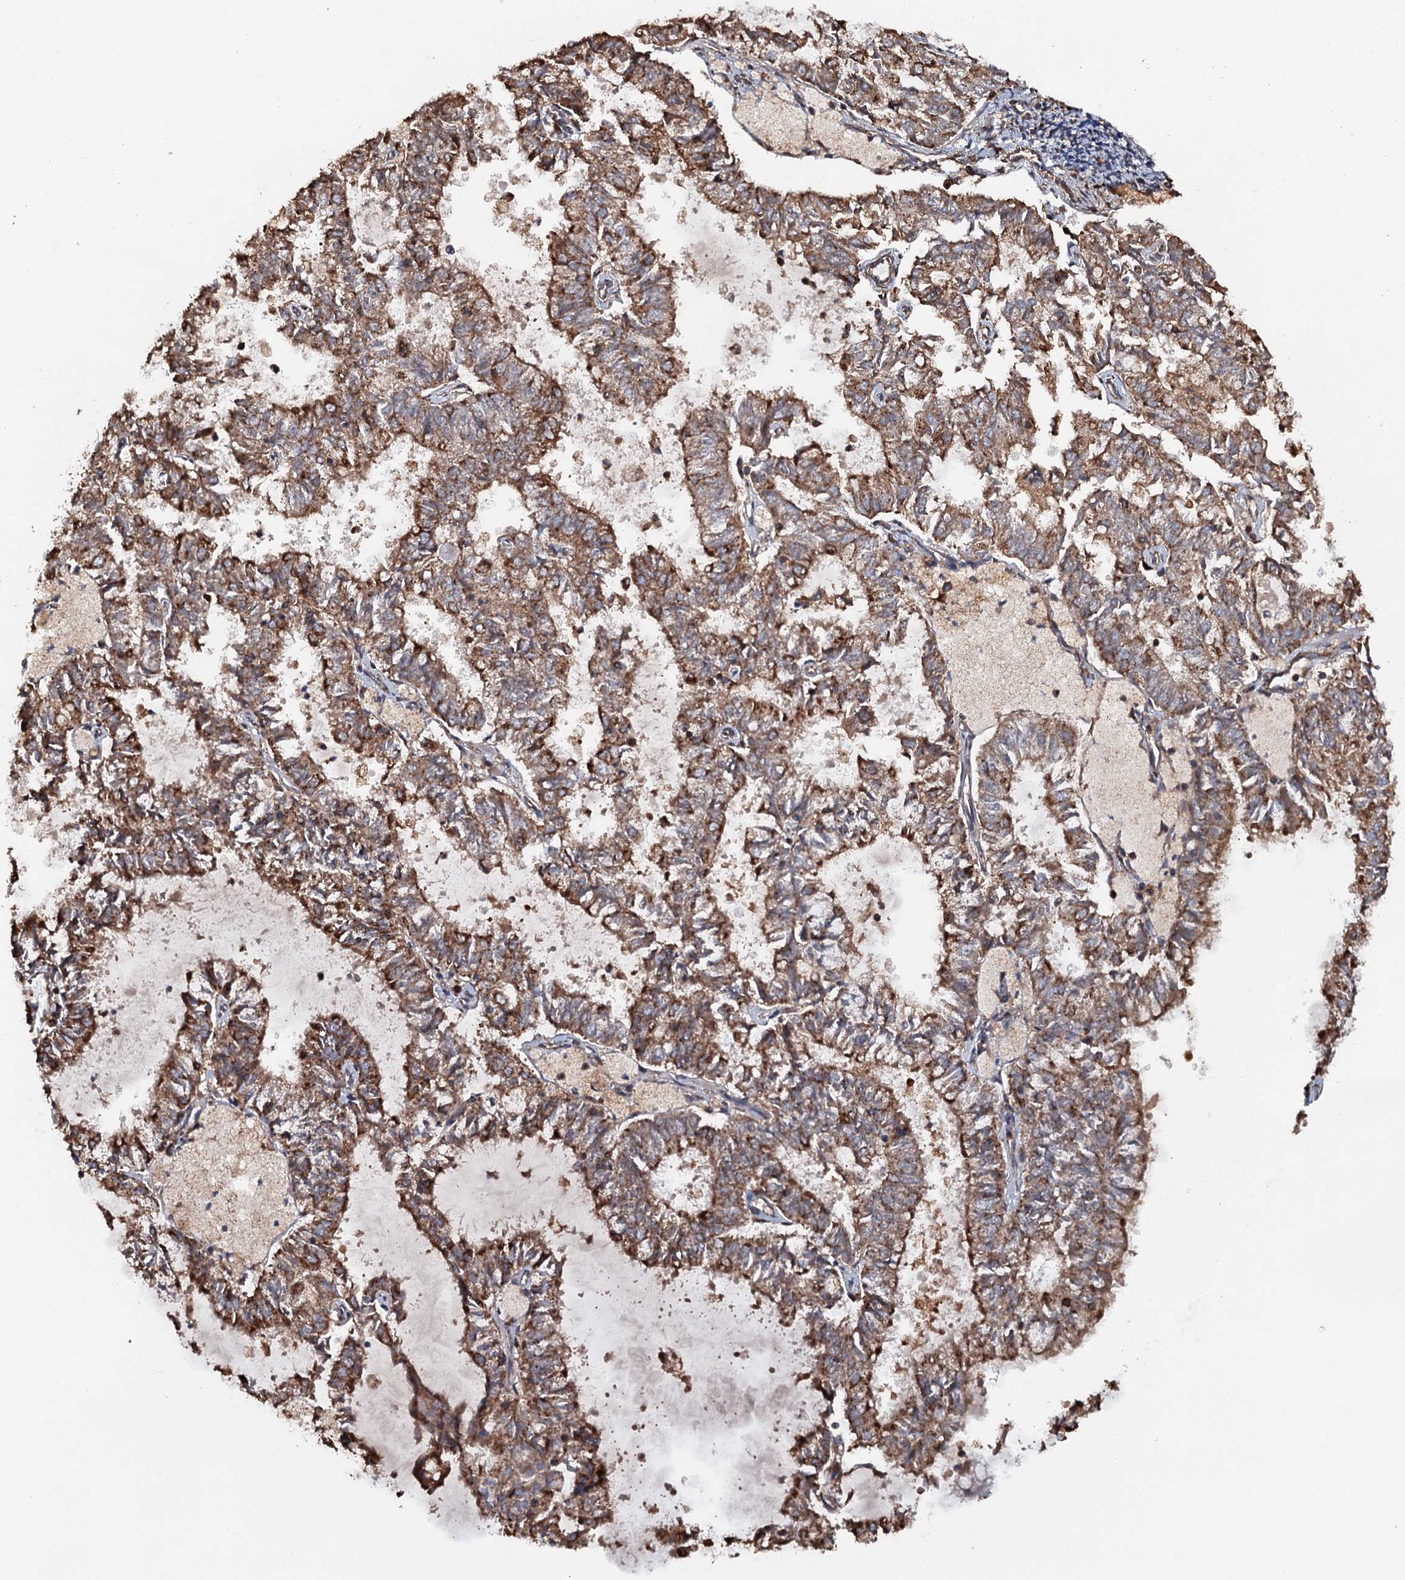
{"staining": {"intensity": "moderate", "quantity": ">75%", "location": "cytoplasmic/membranous"}, "tissue": "endometrial cancer", "cell_type": "Tumor cells", "image_type": "cancer", "snomed": [{"axis": "morphology", "description": "Adenocarcinoma, NOS"}, {"axis": "topography", "description": "Endometrium"}], "caption": "This is a histology image of IHC staining of endometrial adenocarcinoma, which shows moderate expression in the cytoplasmic/membranous of tumor cells.", "gene": "VWA8", "patient": {"sex": "female", "age": 57}}